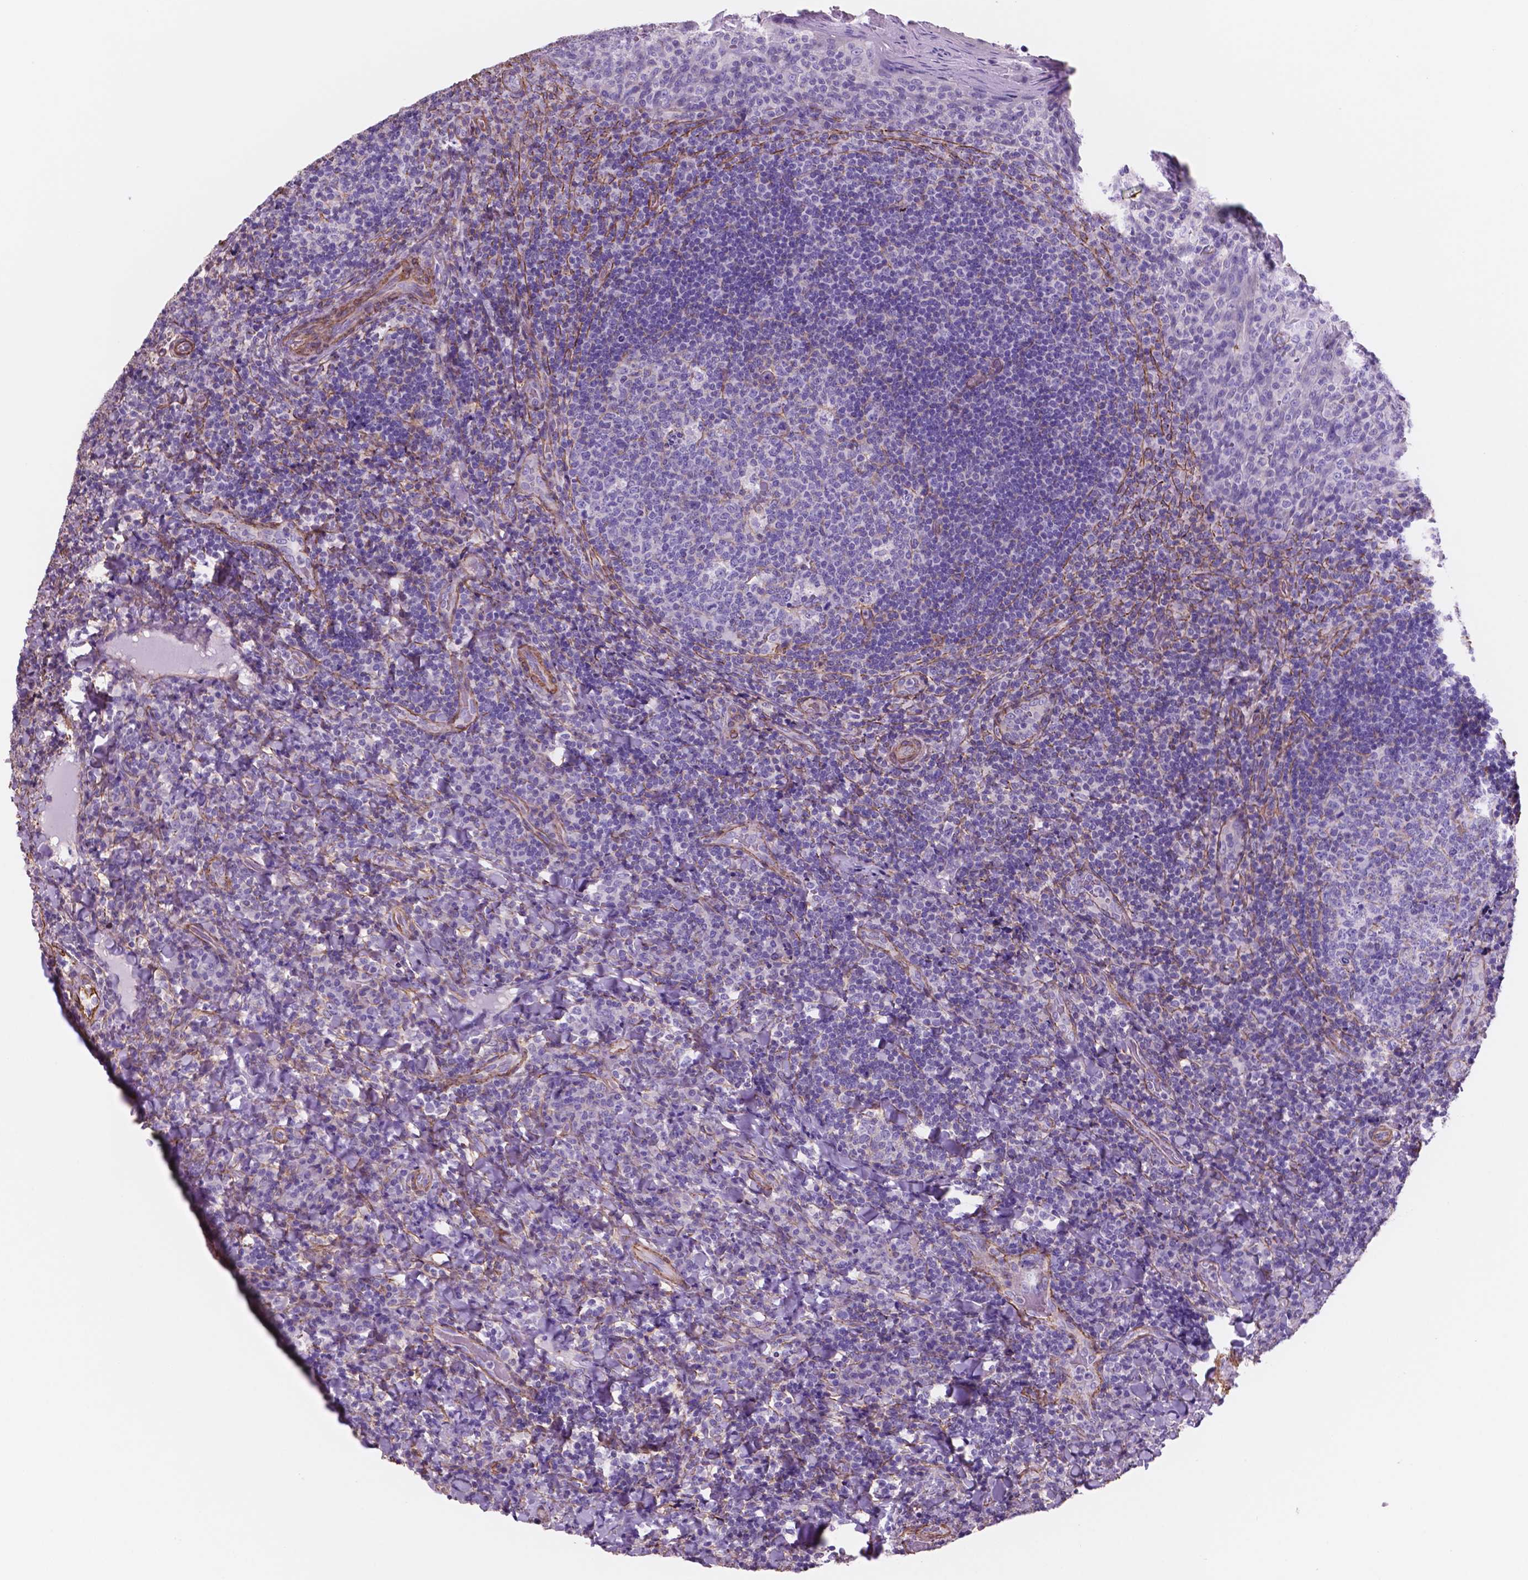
{"staining": {"intensity": "negative", "quantity": "none", "location": "none"}, "tissue": "tonsil", "cell_type": "Germinal center cells", "image_type": "normal", "snomed": [{"axis": "morphology", "description": "Normal tissue, NOS"}, {"axis": "topography", "description": "Tonsil"}], "caption": "High power microscopy photomicrograph of an immunohistochemistry (IHC) histopathology image of normal tonsil, revealing no significant positivity in germinal center cells. (DAB (3,3'-diaminobenzidine) IHC with hematoxylin counter stain).", "gene": "TOR2A", "patient": {"sex": "male", "age": 17}}